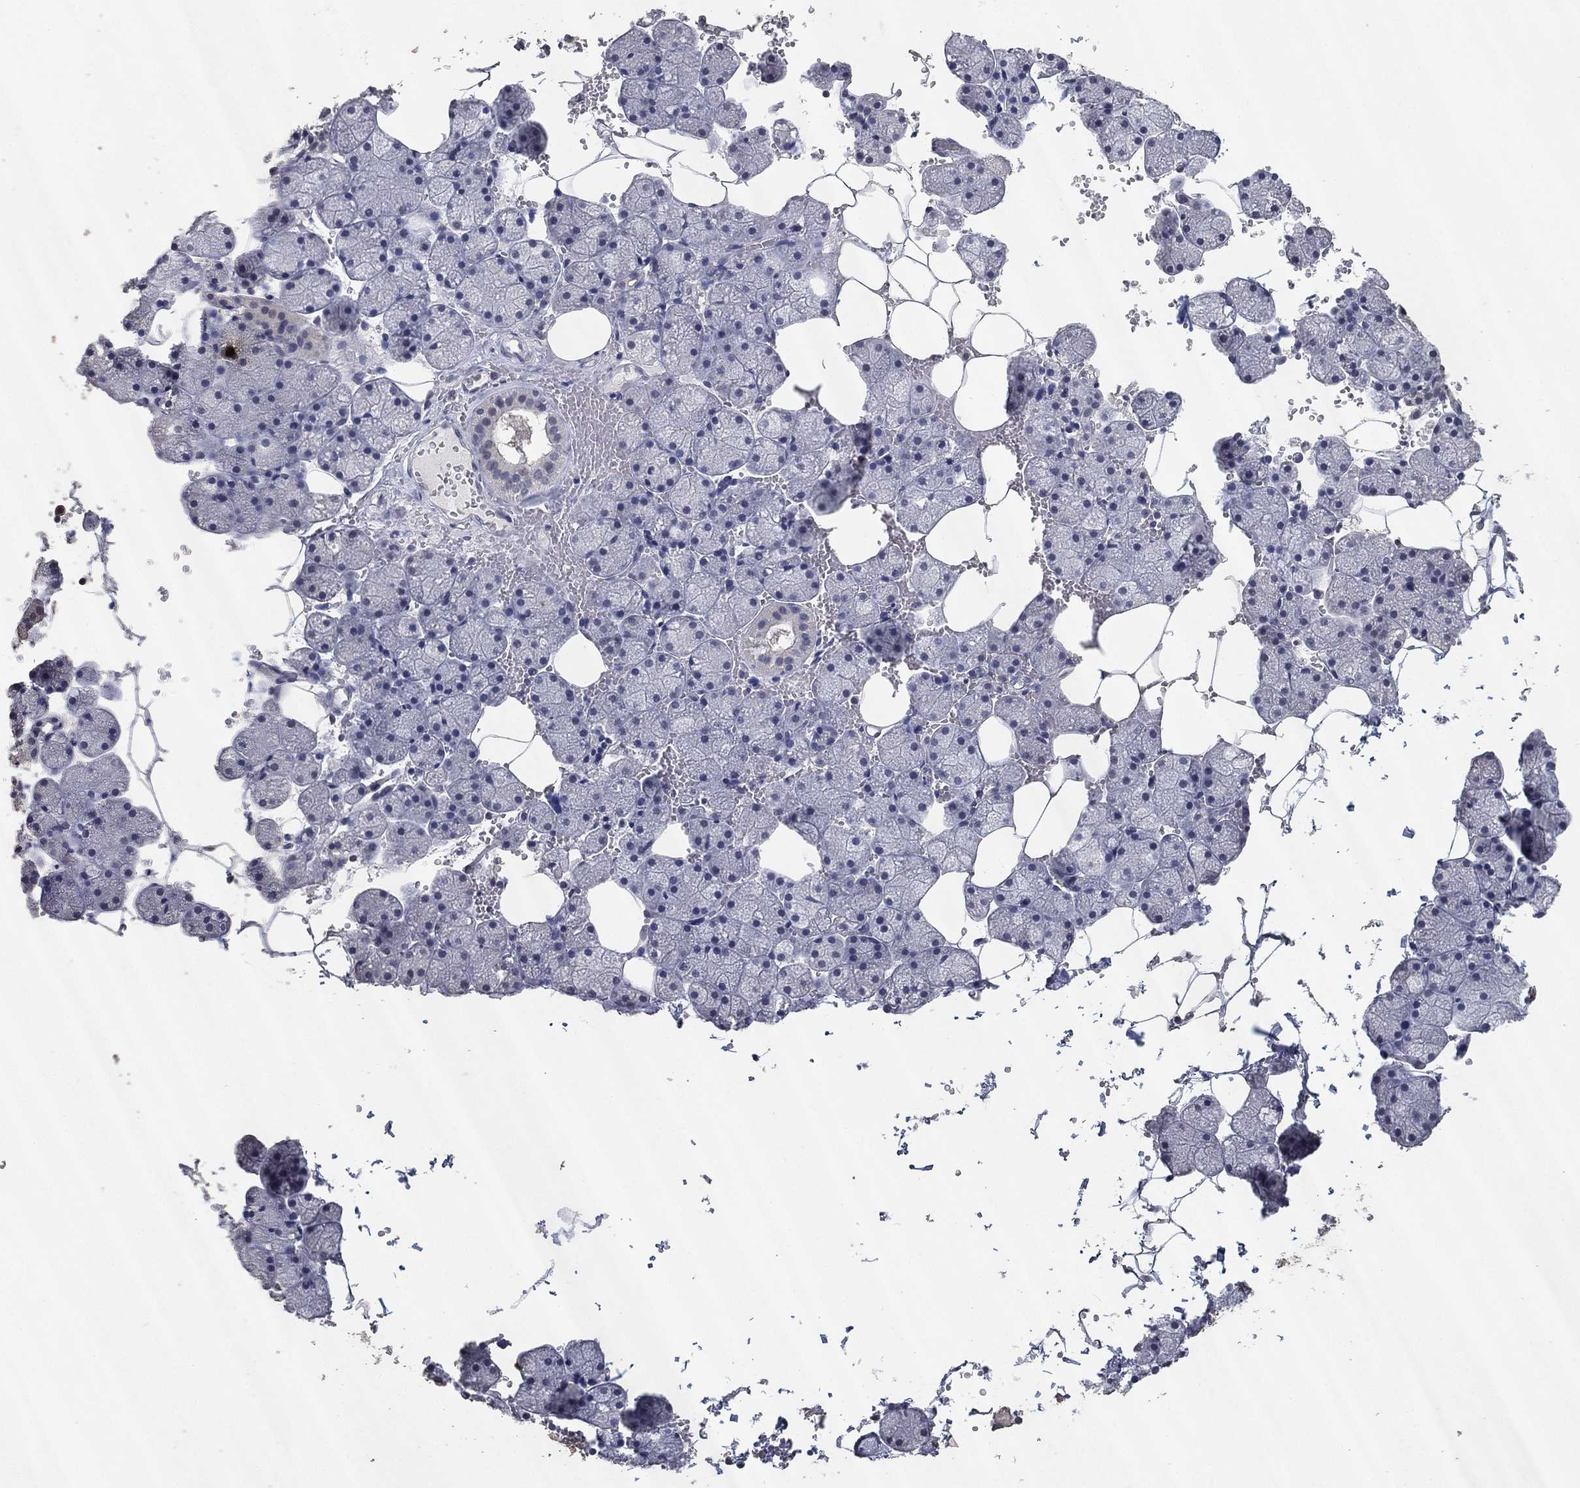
{"staining": {"intensity": "negative", "quantity": "none", "location": "none"}, "tissue": "salivary gland", "cell_type": "Glandular cells", "image_type": "normal", "snomed": [{"axis": "morphology", "description": "Normal tissue, NOS"}, {"axis": "topography", "description": "Salivary gland"}], "caption": "Immunohistochemistry (IHC) micrograph of benign salivary gland: human salivary gland stained with DAB demonstrates no significant protein positivity in glandular cells.", "gene": "DSG1", "patient": {"sex": "male", "age": 38}}